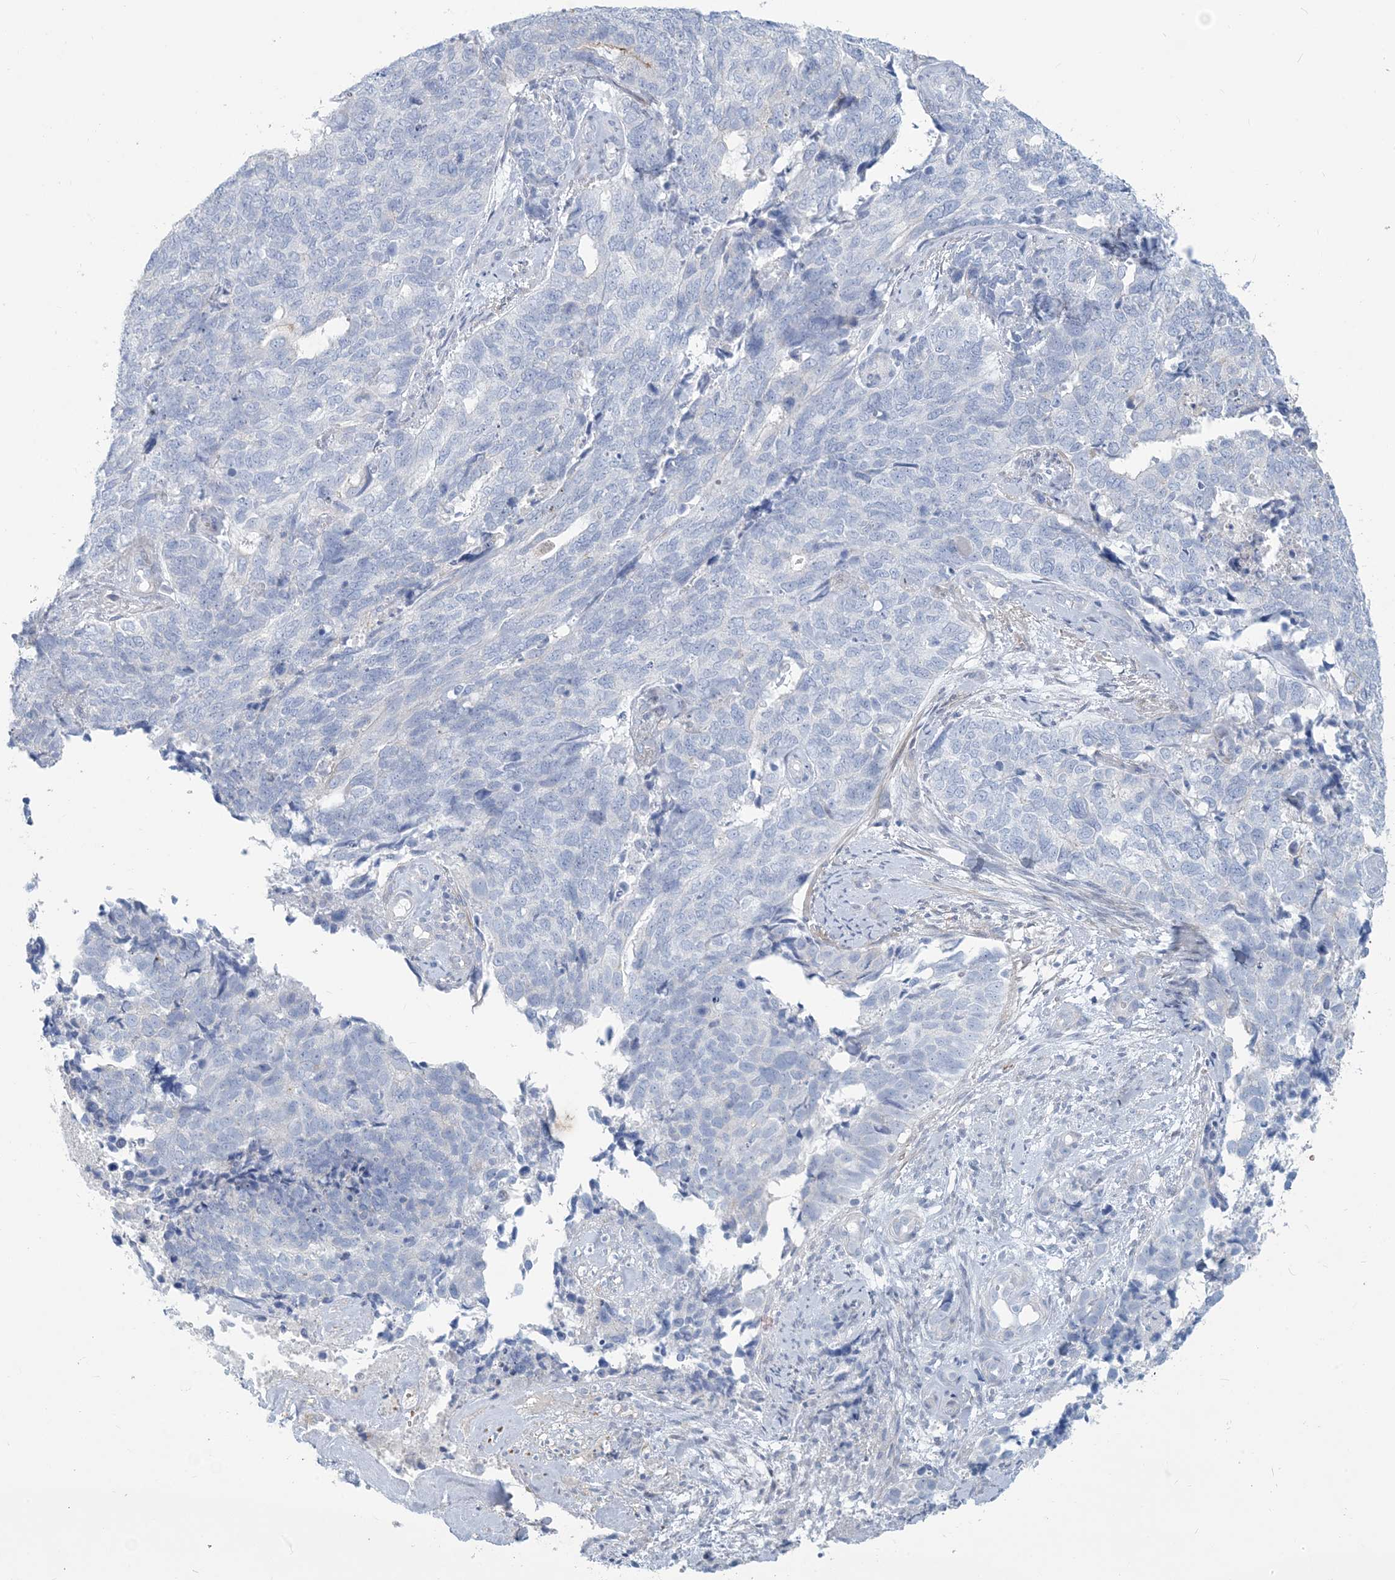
{"staining": {"intensity": "negative", "quantity": "none", "location": "none"}, "tissue": "cervical cancer", "cell_type": "Tumor cells", "image_type": "cancer", "snomed": [{"axis": "morphology", "description": "Squamous cell carcinoma, NOS"}, {"axis": "topography", "description": "Cervix"}], "caption": "Immunohistochemistry histopathology image of neoplastic tissue: squamous cell carcinoma (cervical) stained with DAB demonstrates no significant protein positivity in tumor cells.", "gene": "MOXD1", "patient": {"sex": "female", "age": 63}}